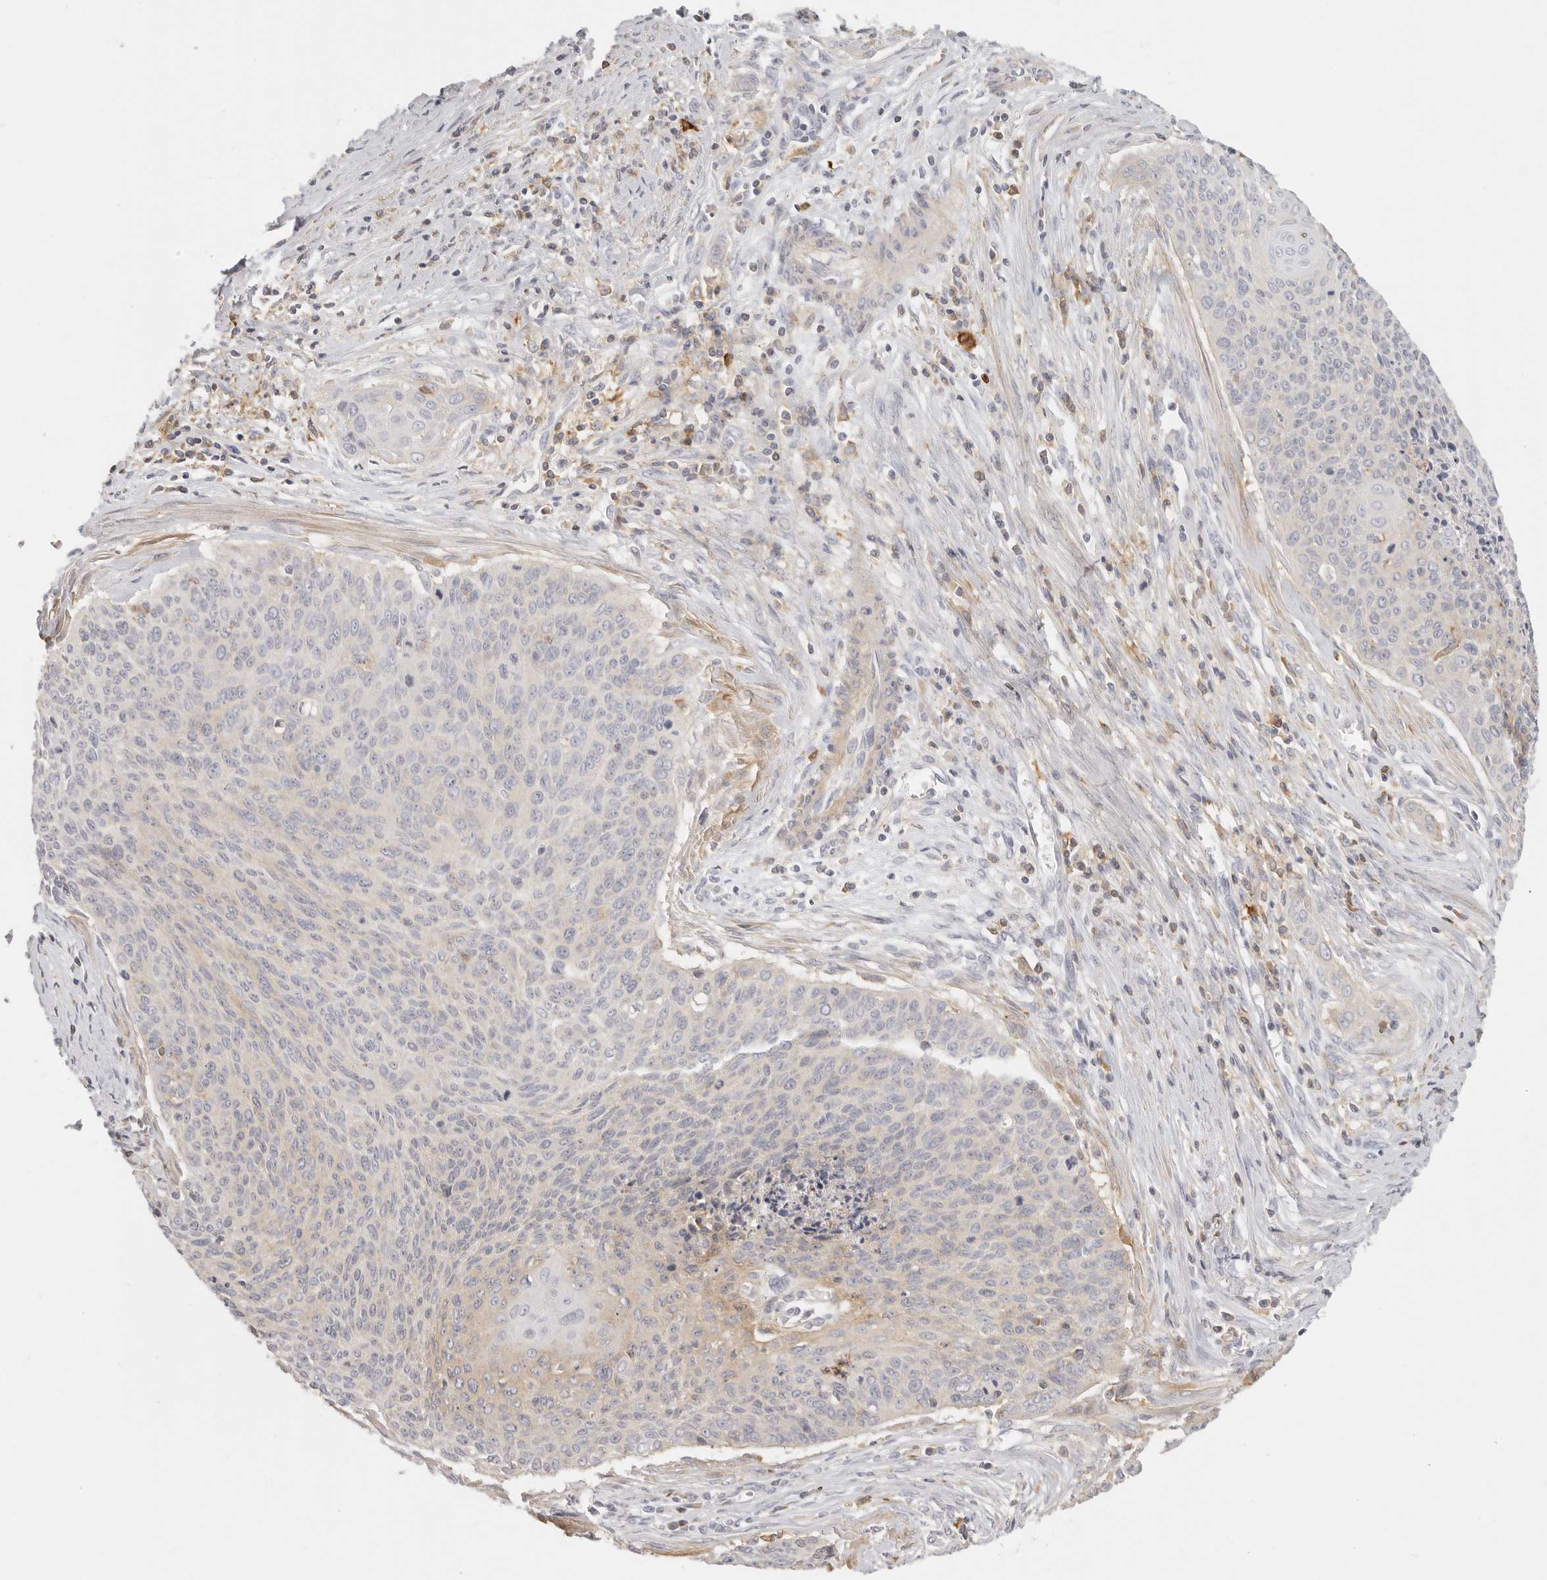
{"staining": {"intensity": "weak", "quantity": "<25%", "location": "cytoplasmic/membranous"}, "tissue": "cervical cancer", "cell_type": "Tumor cells", "image_type": "cancer", "snomed": [{"axis": "morphology", "description": "Squamous cell carcinoma, NOS"}, {"axis": "topography", "description": "Cervix"}], "caption": "Cervical squamous cell carcinoma was stained to show a protein in brown. There is no significant expression in tumor cells.", "gene": "NIBAN1", "patient": {"sex": "female", "age": 55}}